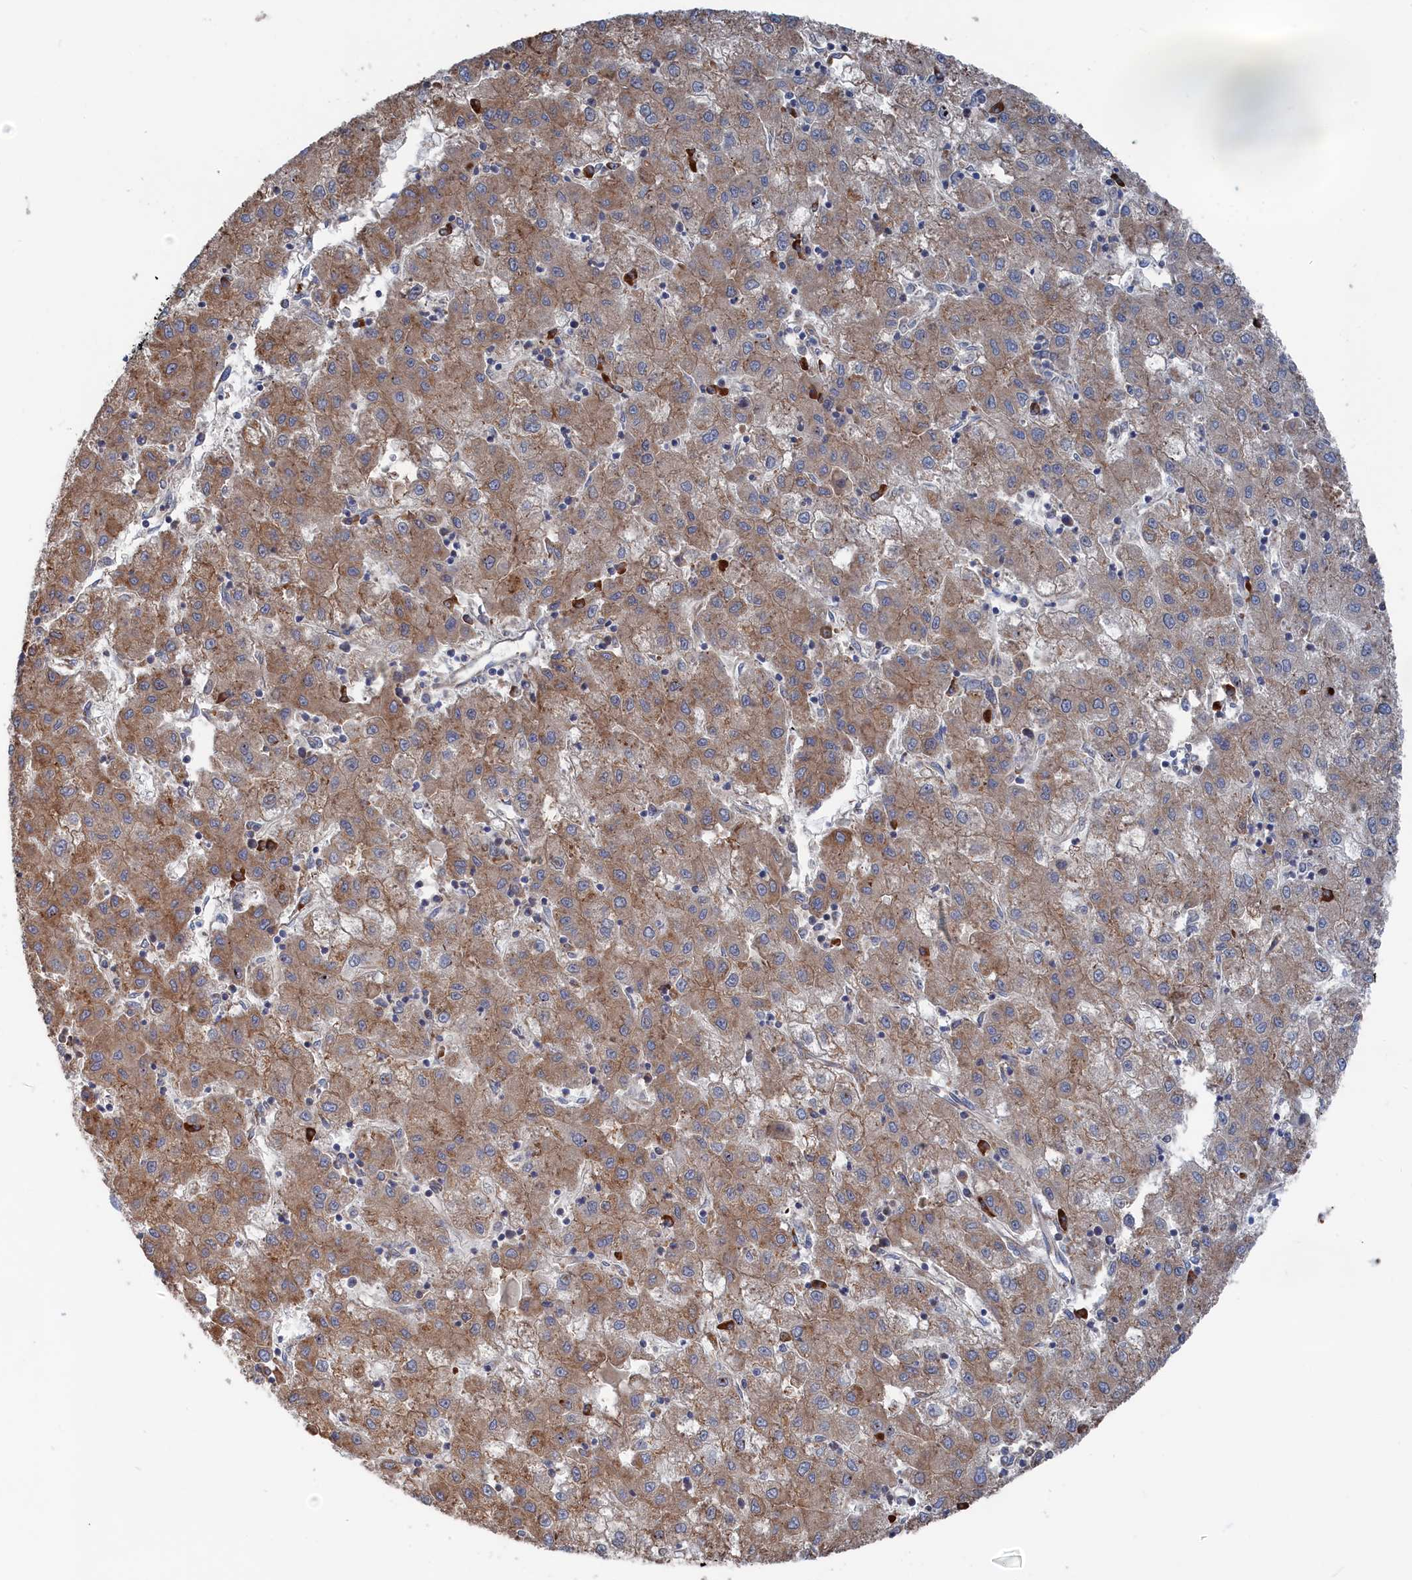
{"staining": {"intensity": "moderate", "quantity": "25%-75%", "location": "cytoplasmic/membranous"}, "tissue": "liver cancer", "cell_type": "Tumor cells", "image_type": "cancer", "snomed": [{"axis": "morphology", "description": "Carcinoma, Hepatocellular, NOS"}, {"axis": "topography", "description": "Liver"}], "caption": "Immunohistochemical staining of human liver cancer displays medium levels of moderate cytoplasmic/membranous expression in about 25%-75% of tumor cells.", "gene": "BPIFB6", "patient": {"sex": "male", "age": 72}}